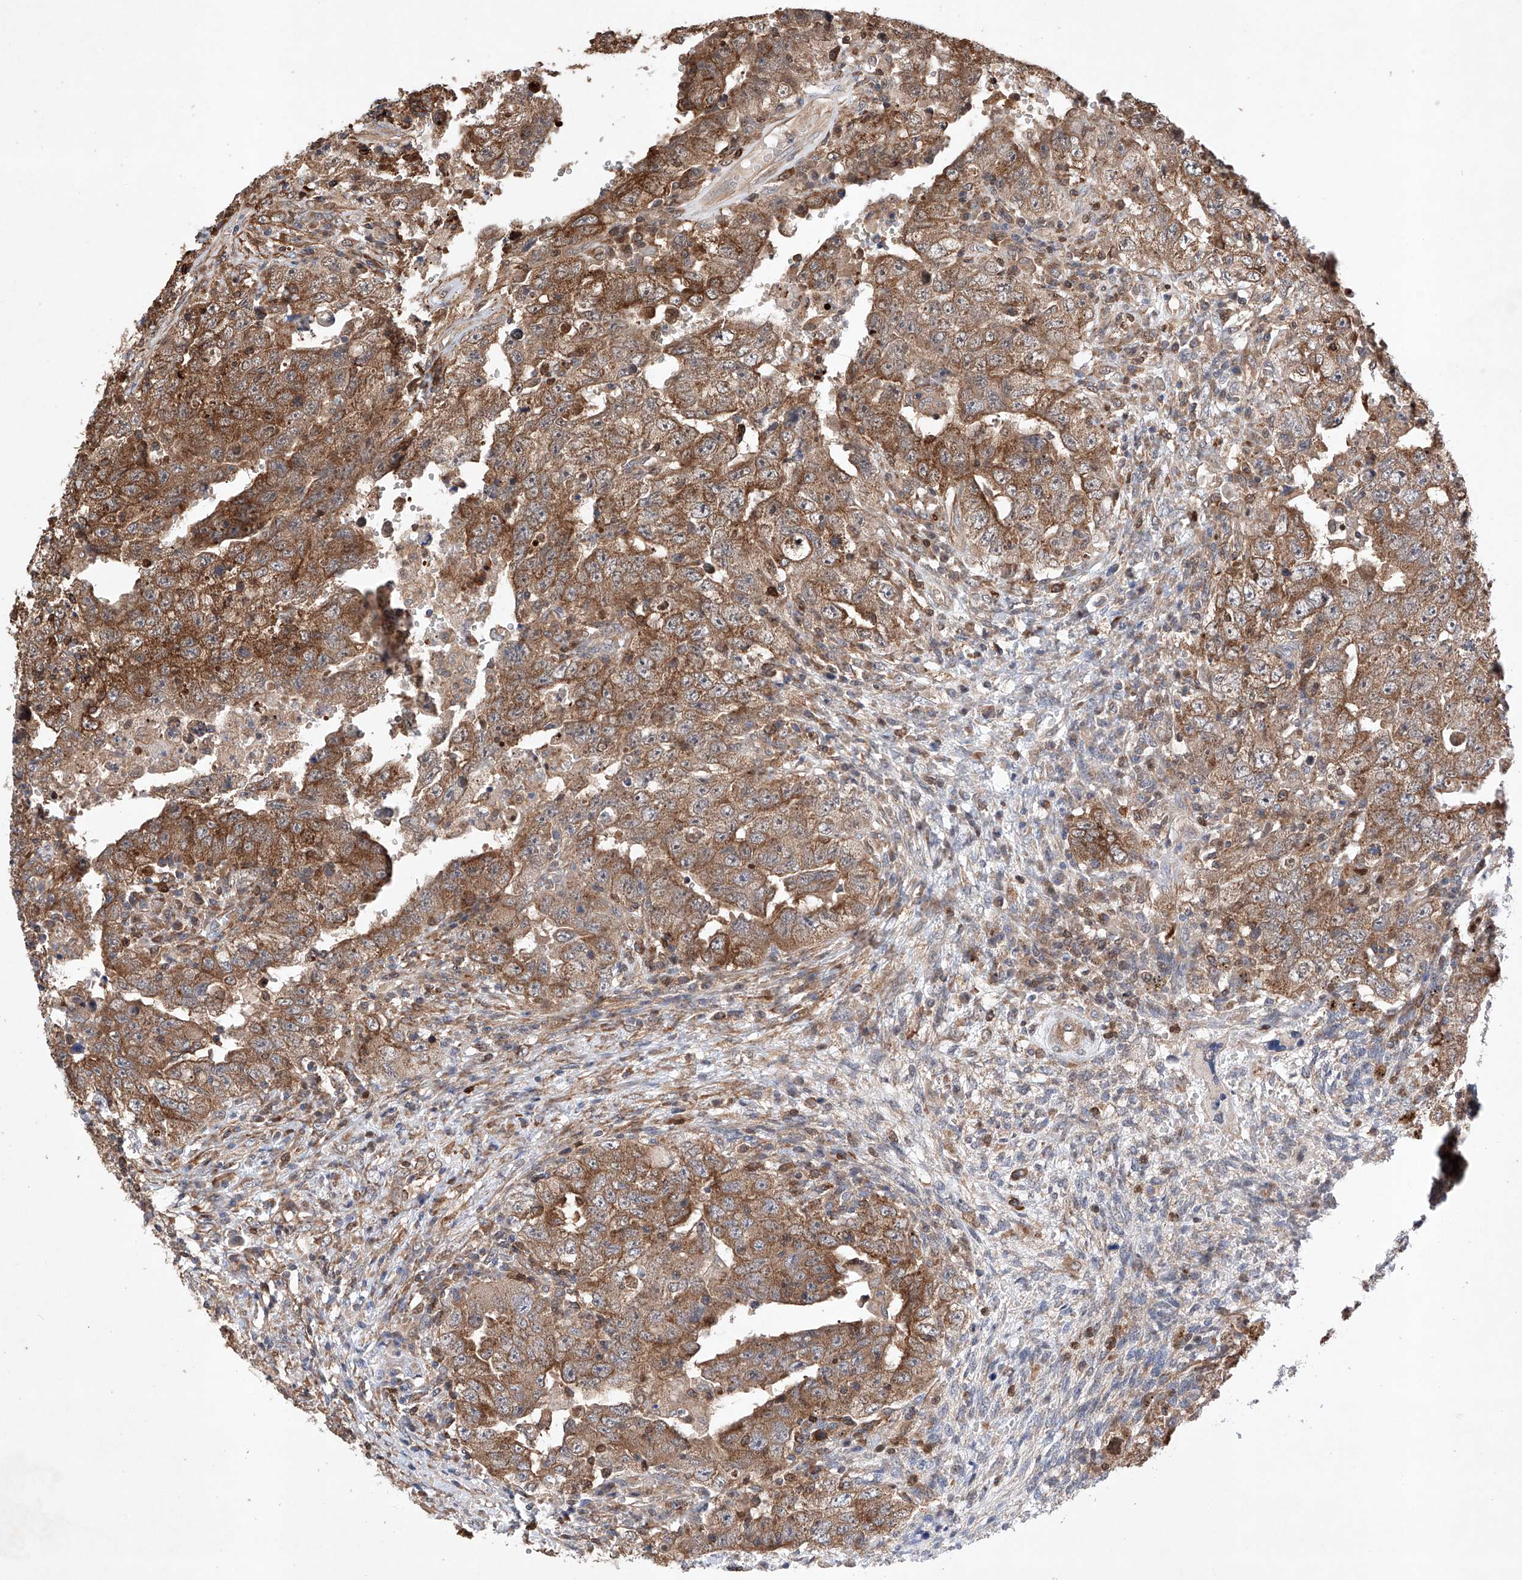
{"staining": {"intensity": "moderate", "quantity": ">75%", "location": "cytoplasmic/membranous"}, "tissue": "testis cancer", "cell_type": "Tumor cells", "image_type": "cancer", "snomed": [{"axis": "morphology", "description": "Carcinoma, Embryonal, NOS"}, {"axis": "topography", "description": "Testis"}], "caption": "Brown immunohistochemical staining in human testis cancer (embryonal carcinoma) reveals moderate cytoplasmic/membranous staining in about >75% of tumor cells. The protein of interest is shown in brown color, while the nuclei are stained blue.", "gene": "TIMM23", "patient": {"sex": "male", "age": 26}}